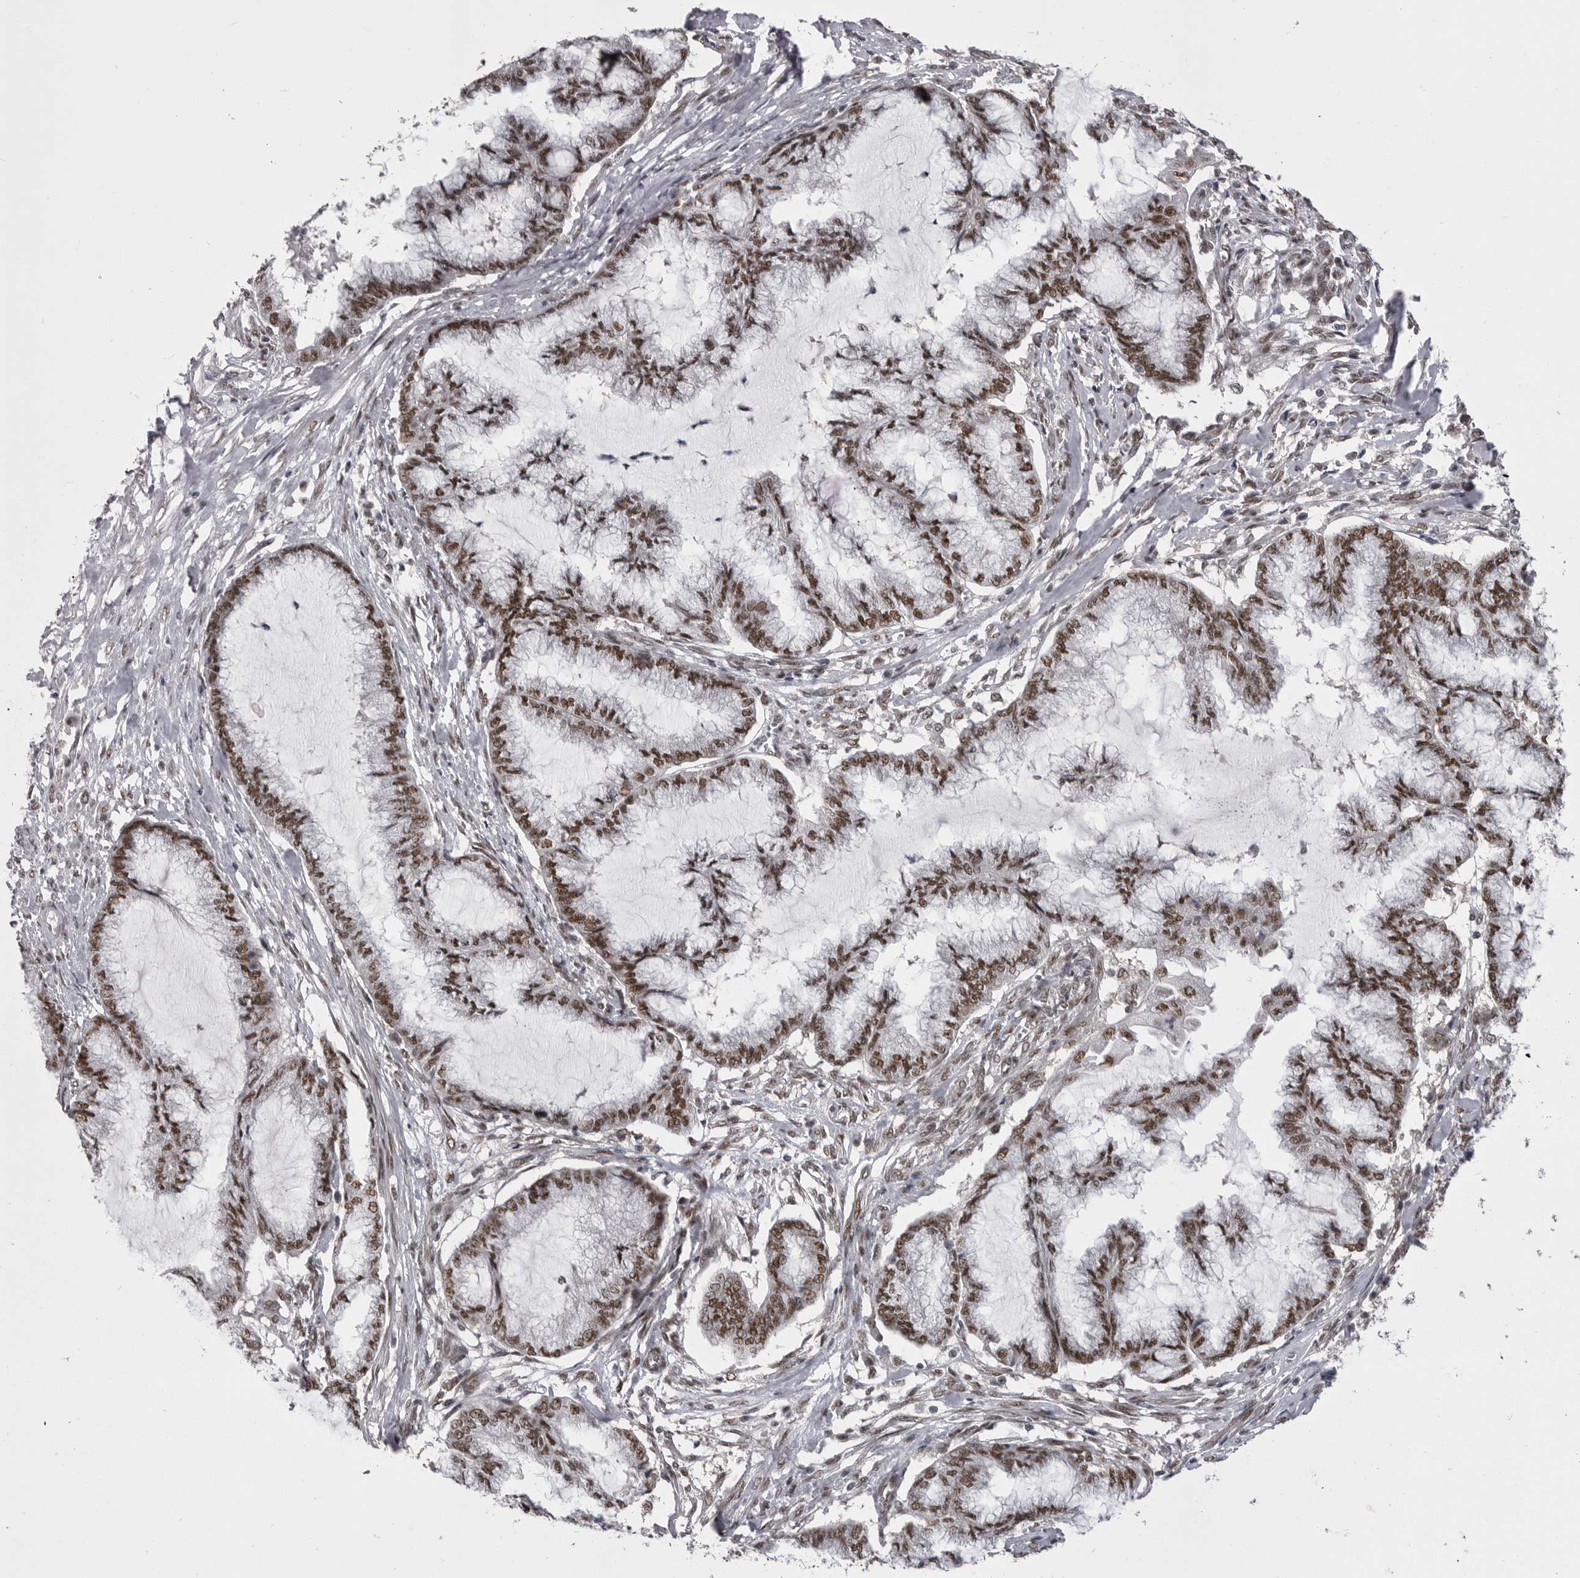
{"staining": {"intensity": "strong", "quantity": ">75%", "location": "nuclear"}, "tissue": "endometrial cancer", "cell_type": "Tumor cells", "image_type": "cancer", "snomed": [{"axis": "morphology", "description": "Adenocarcinoma, NOS"}, {"axis": "topography", "description": "Endometrium"}], "caption": "Protein staining of endometrial cancer (adenocarcinoma) tissue reveals strong nuclear staining in approximately >75% of tumor cells.", "gene": "MEPCE", "patient": {"sex": "female", "age": 86}}